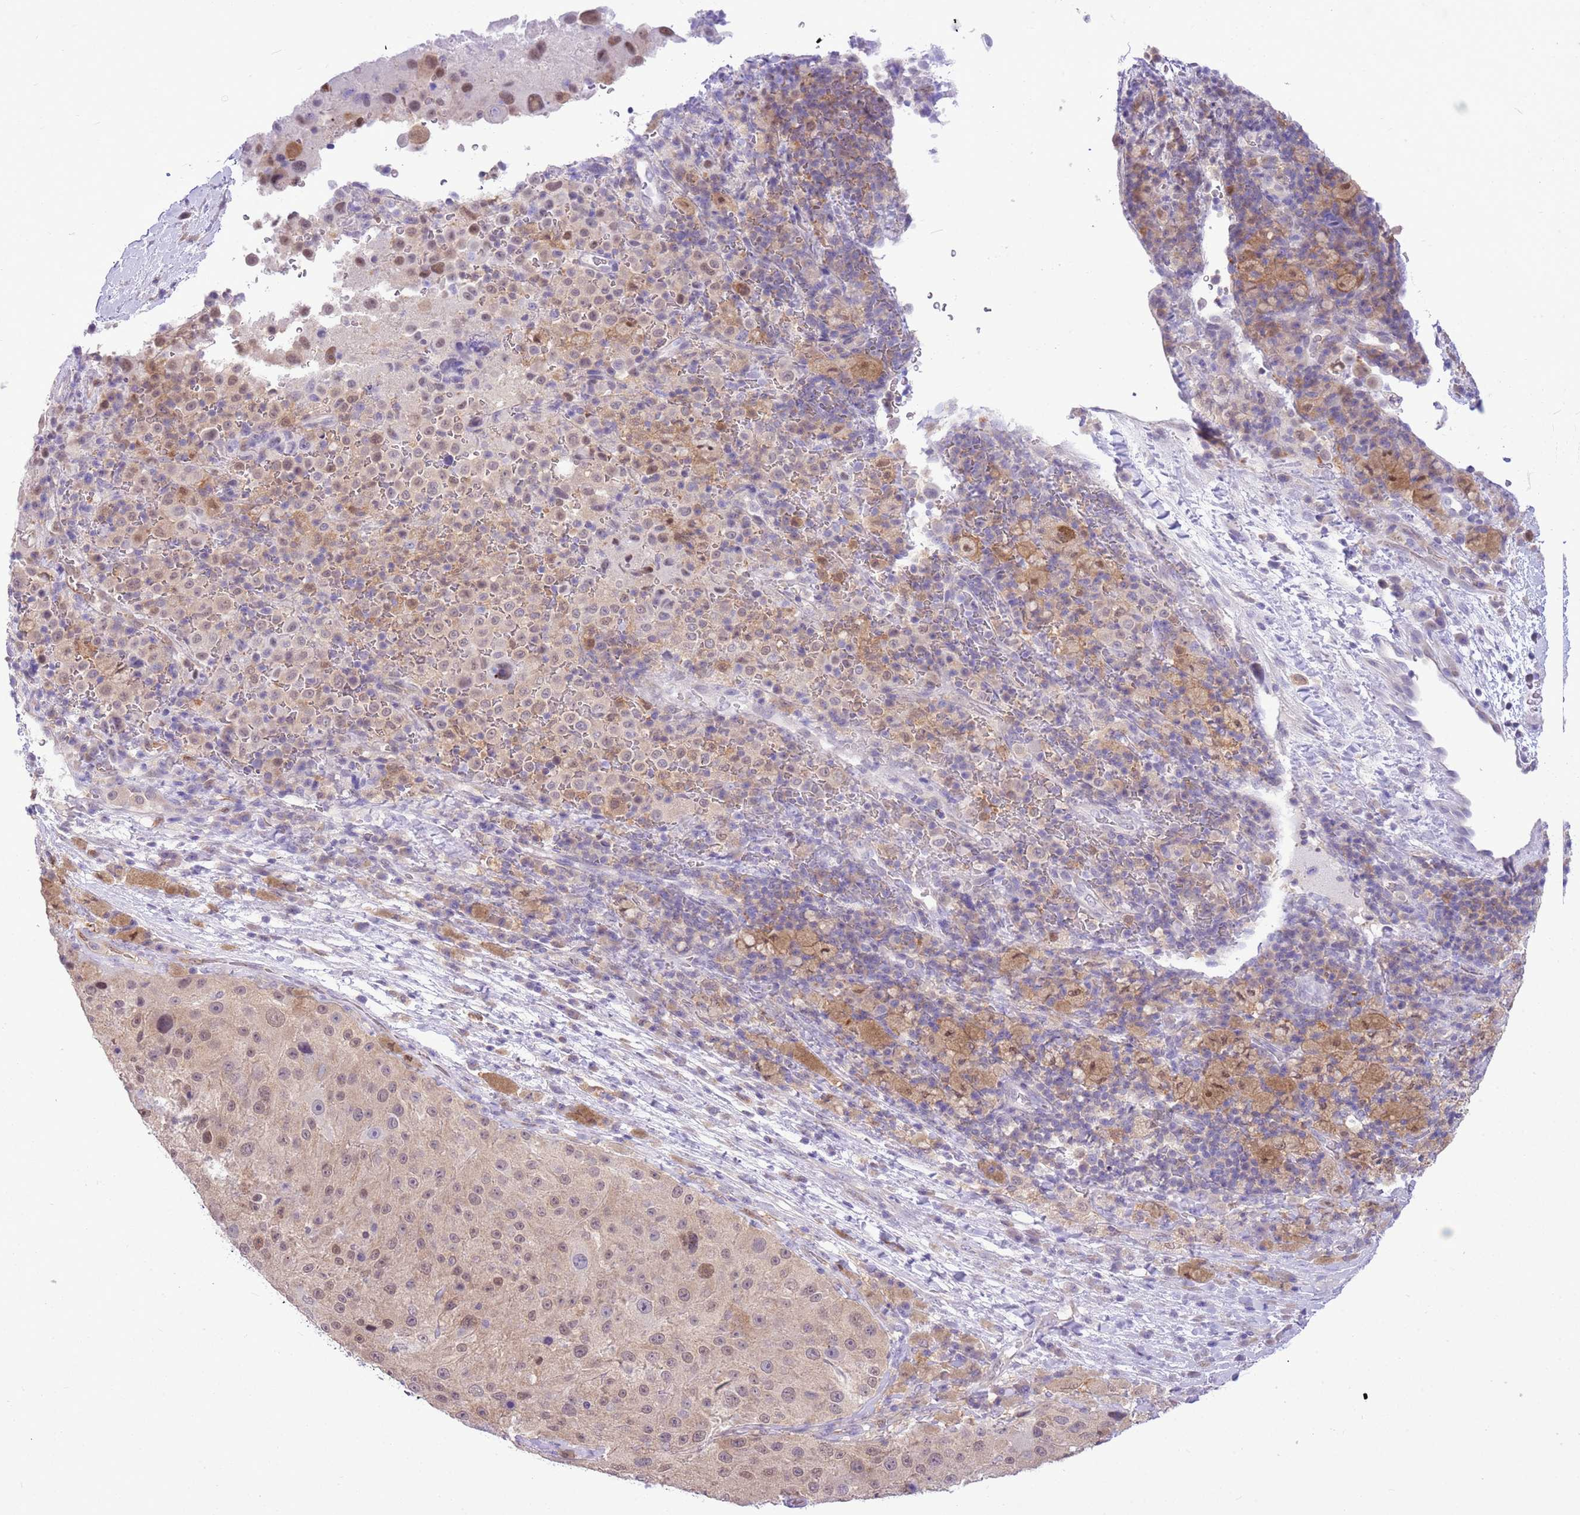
{"staining": {"intensity": "weak", "quantity": ">75%", "location": "cytoplasmic/membranous,nuclear"}, "tissue": "melanoma", "cell_type": "Tumor cells", "image_type": "cancer", "snomed": [{"axis": "morphology", "description": "Malignant melanoma, Metastatic site"}, {"axis": "topography", "description": "Lymph node"}], "caption": "This histopathology image demonstrates melanoma stained with immunohistochemistry (IHC) to label a protein in brown. The cytoplasmic/membranous and nuclear of tumor cells show weak positivity for the protein. Nuclei are counter-stained blue.", "gene": "DDI2", "patient": {"sex": "male", "age": 62}}